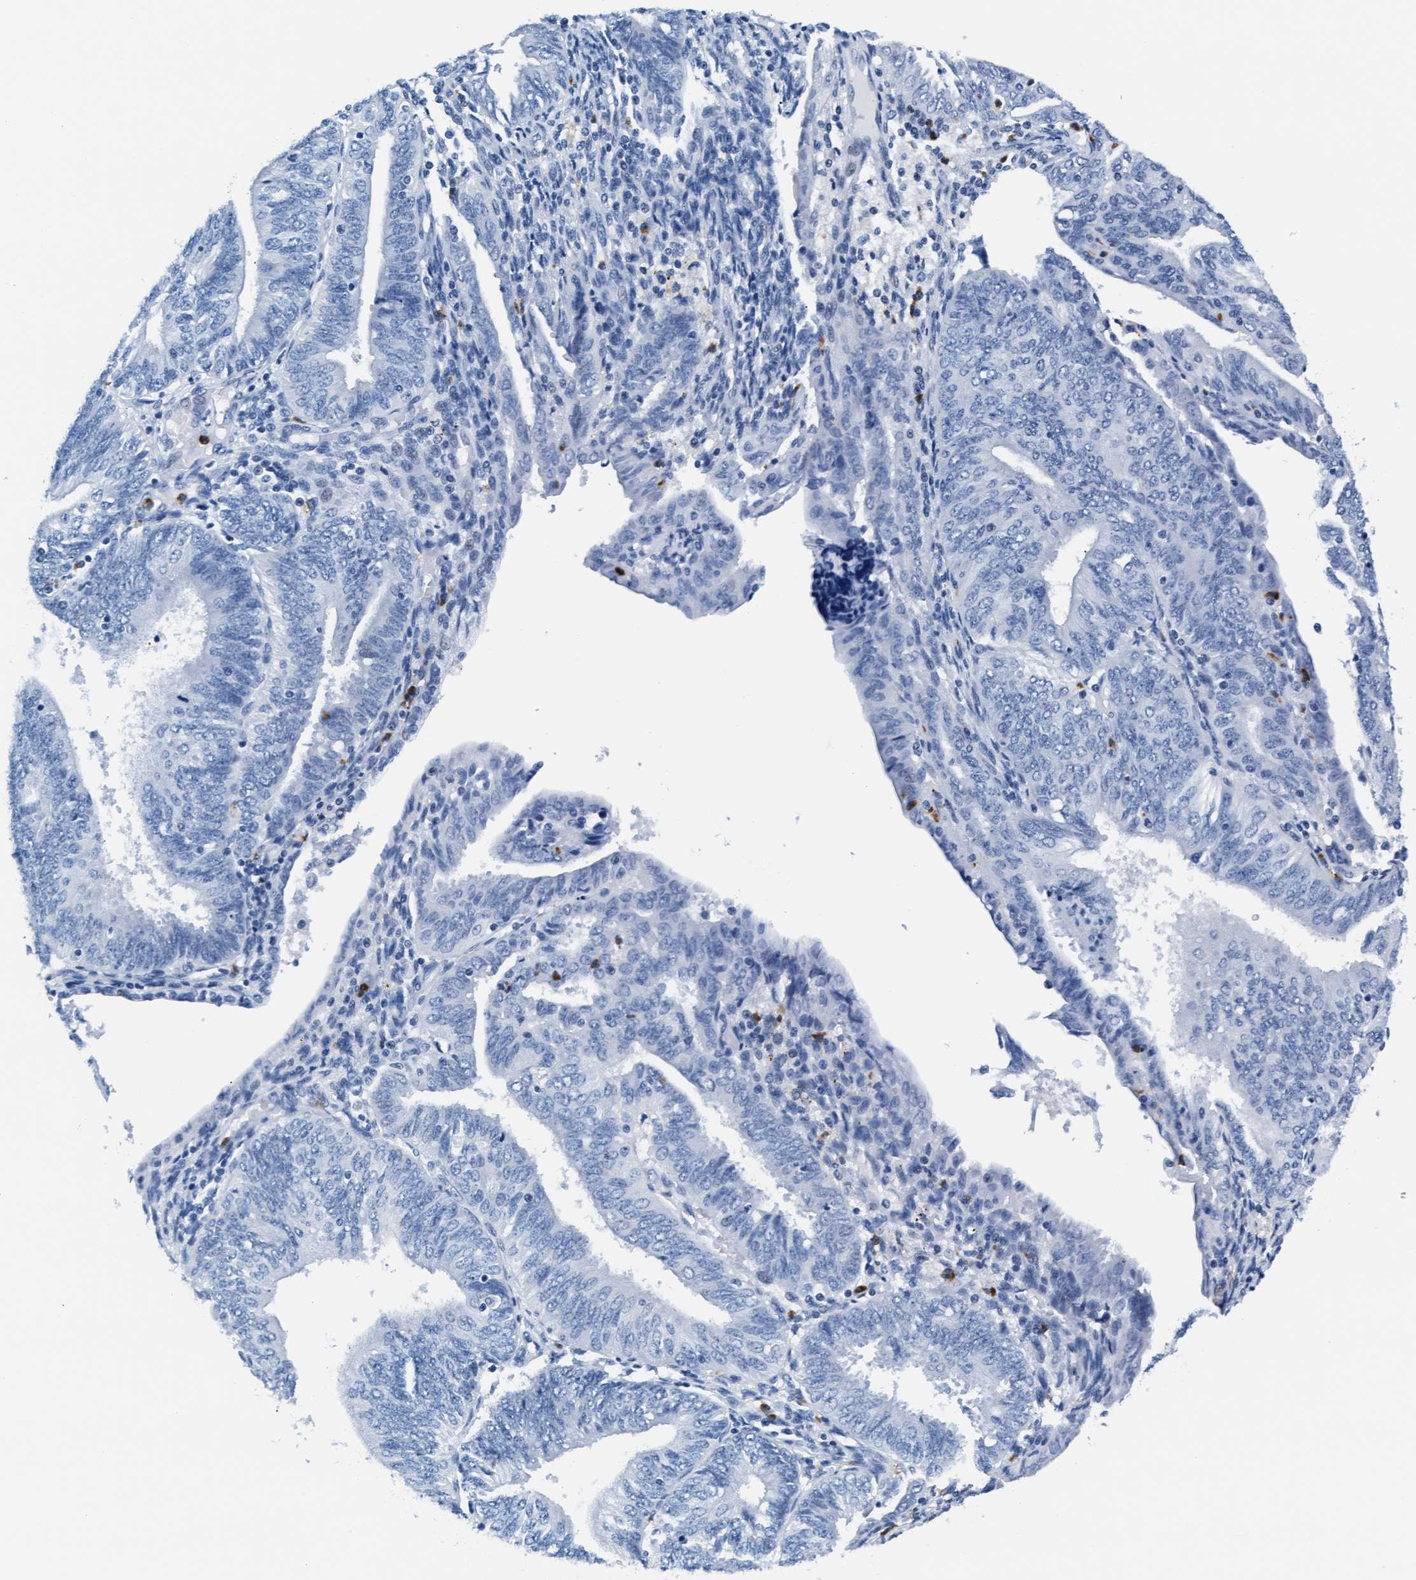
{"staining": {"intensity": "negative", "quantity": "none", "location": "none"}, "tissue": "endometrial cancer", "cell_type": "Tumor cells", "image_type": "cancer", "snomed": [{"axis": "morphology", "description": "Adenocarcinoma, NOS"}, {"axis": "topography", "description": "Endometrium"}], "caption": "Tumor cells are negative for protein expression in human adenocarcinoma (endometrial).", "gene": "MMP8", "patient": {"sex": "female", "age": 58}}